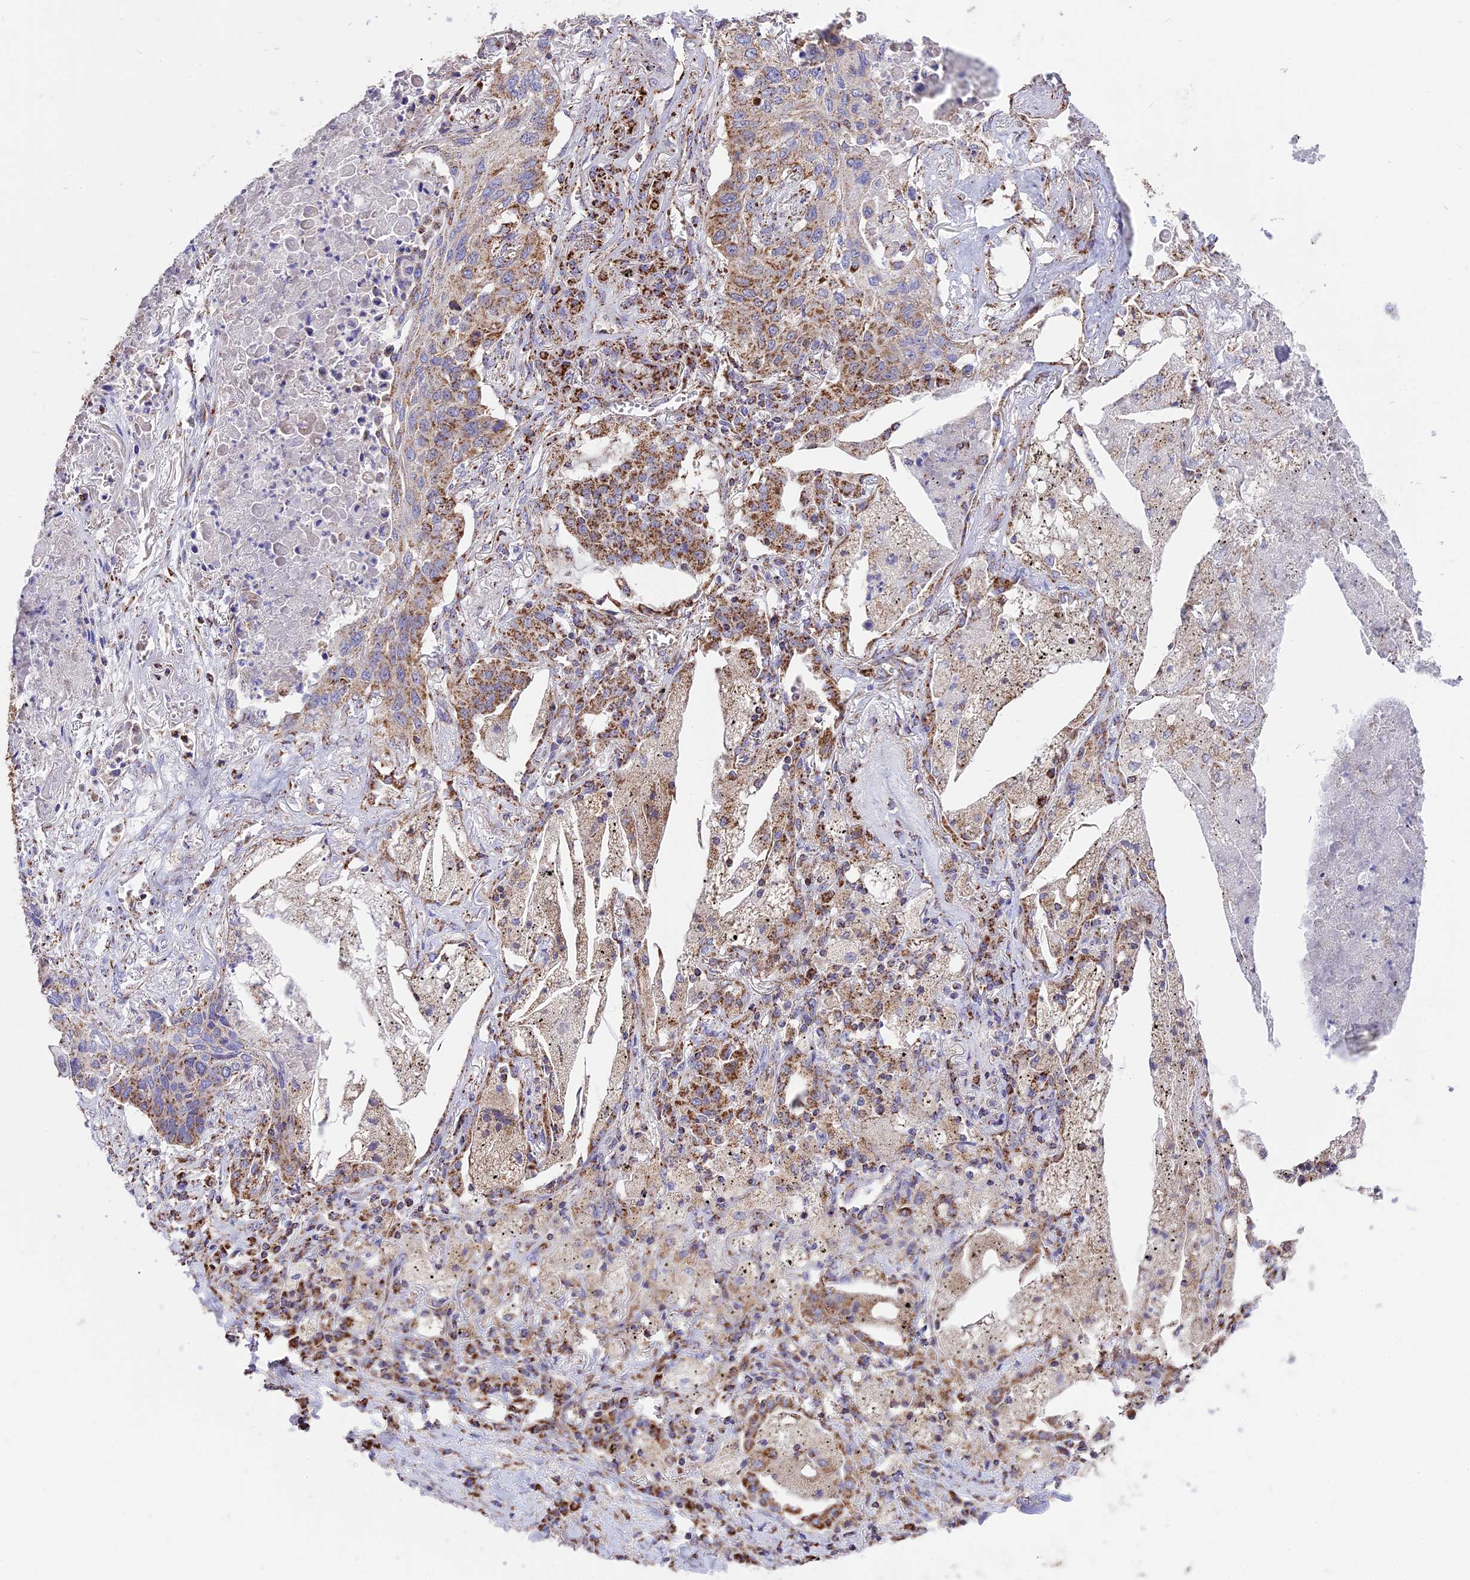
{"staining": {"intensity": "moderate", "quantity": "25%-75%", "location": "cytoplasmic/membranous"}, "tissue": "lung cancer", "cell_type": "Tumor cells", "image_type": "cancer", "snomed": [{"axis": "morphology", "description": "Squamous cell carcinoma, NOS"}, {"axis": "topography", "description": "Lung"}], "caption": "Immunohistochemistry (IHC) of lung cancer (squamous cell carcinoma) reveals medium levels of moderate cytoplasmic/membranous expression in about 25%-75% of tumor cells. The staining is performed using DAB (3,3'-diaminobenzidine) brown chromogen to label protein expression. The nuclei are counter-stained blue using hematoxylin.", "gene": "TTC4", "patient": {"sex": "female", "age": 63}}